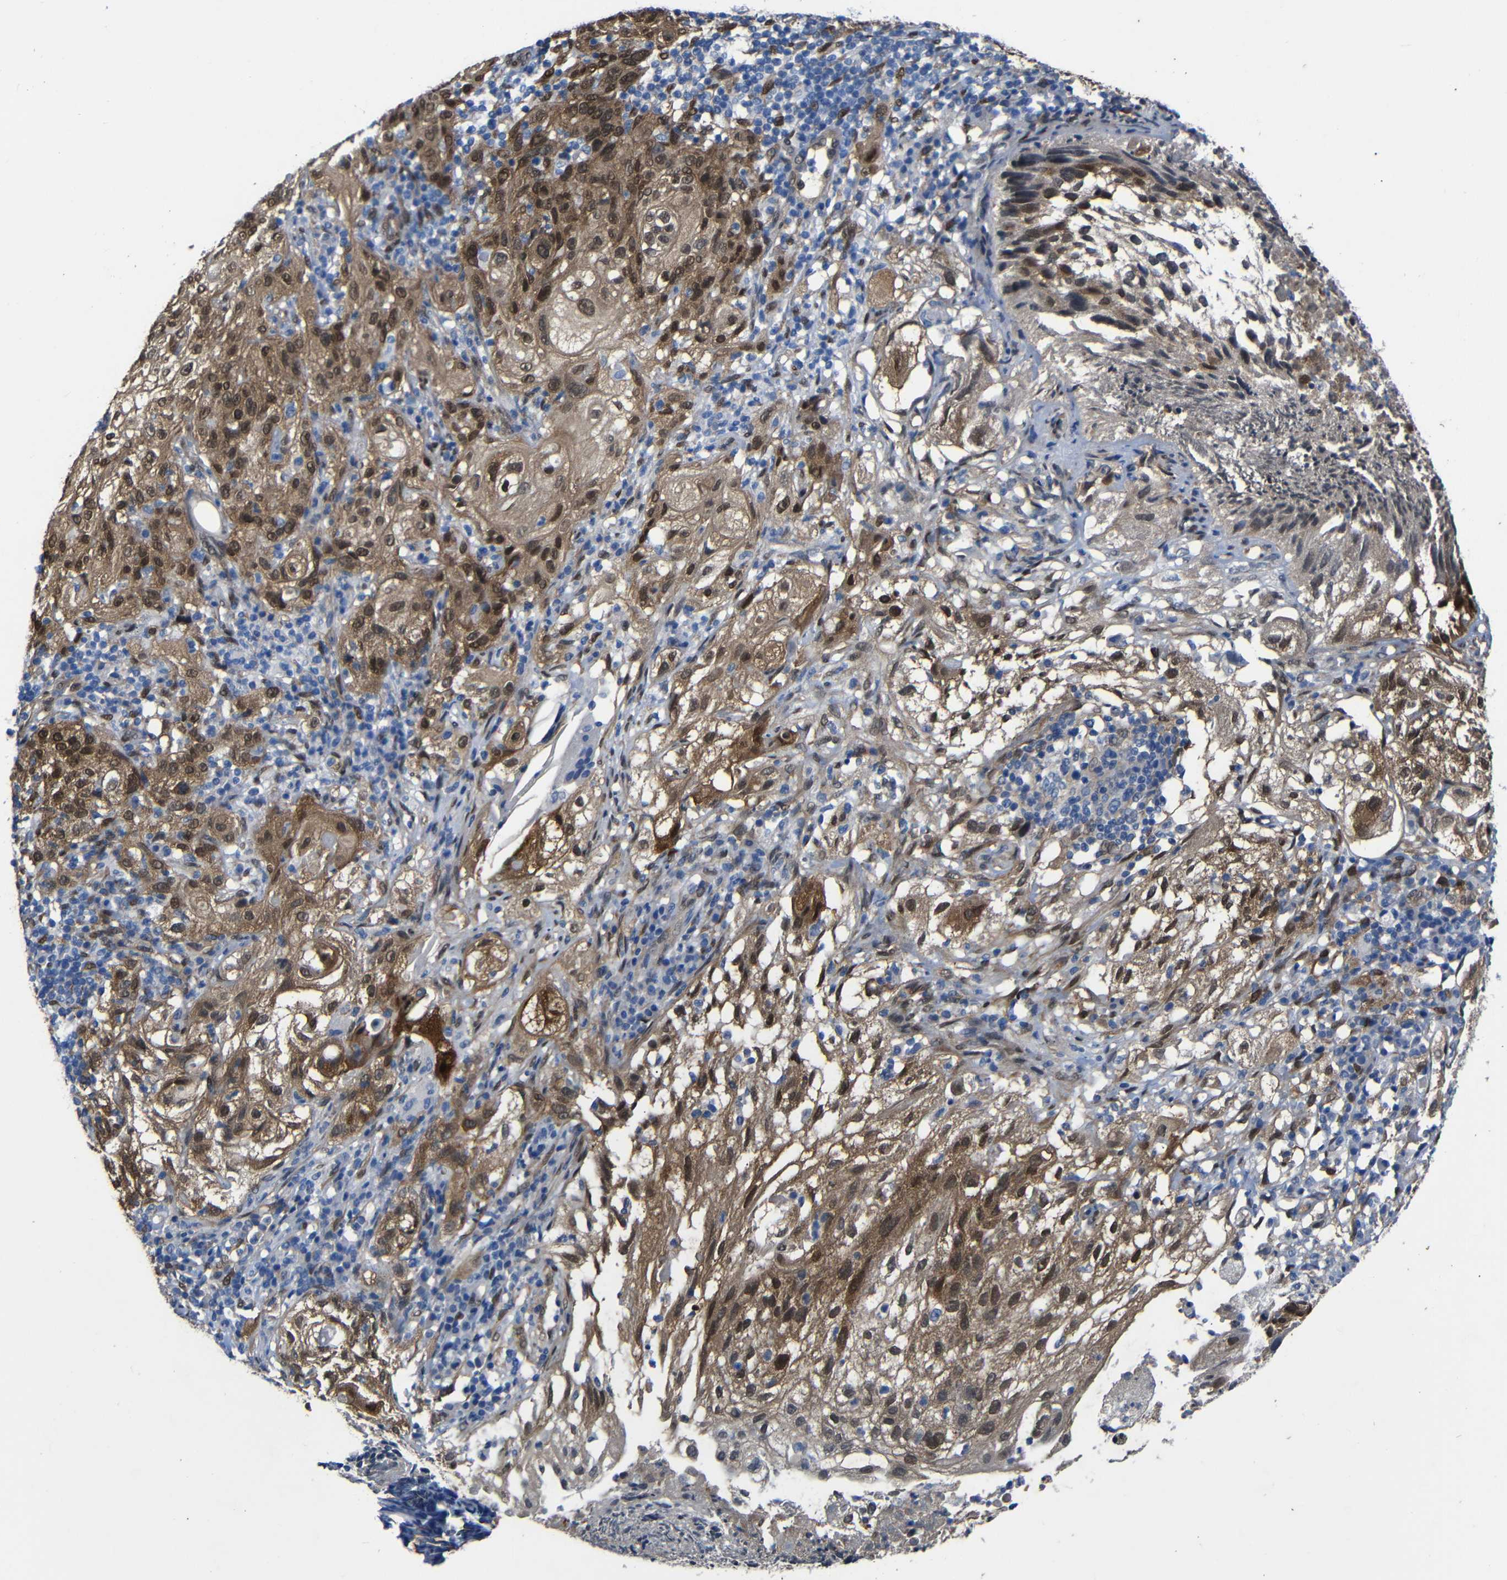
{"staining": {"intensity": "moderate", "quantity": ">75%", "location": "cytoplasmic/membranous,nuclear"}, "tissue": "lung cancer", "cell_type": "Tumor cells", "image_type": "cancer", "snomed": [{"axis": "morphology", "description": "Inflammation, NOS"}, {"axis": "morphology", "description": "Squamous cell carcinoma, NOS"}, {"axis": "topography", "description": "Lymph node"}, {"axis": "topography", "description": "Soft tissue"}, {"axis": "topography", "description": "Lung"}], "caption": "Immunohistochemistry (IHC) micrograph of neoplastic tissue: lung squamous cell carcinoma stained using IHC demonstrates medium levels of moderate protein expression localized specifically in the cytoplasmic/membranous and nuclear of tumor cells, appearing as a cytoplasmic/membranous and nuclear brown color.", "gene": "YAP1", "patient": {"sex": "male", "age": 66}}